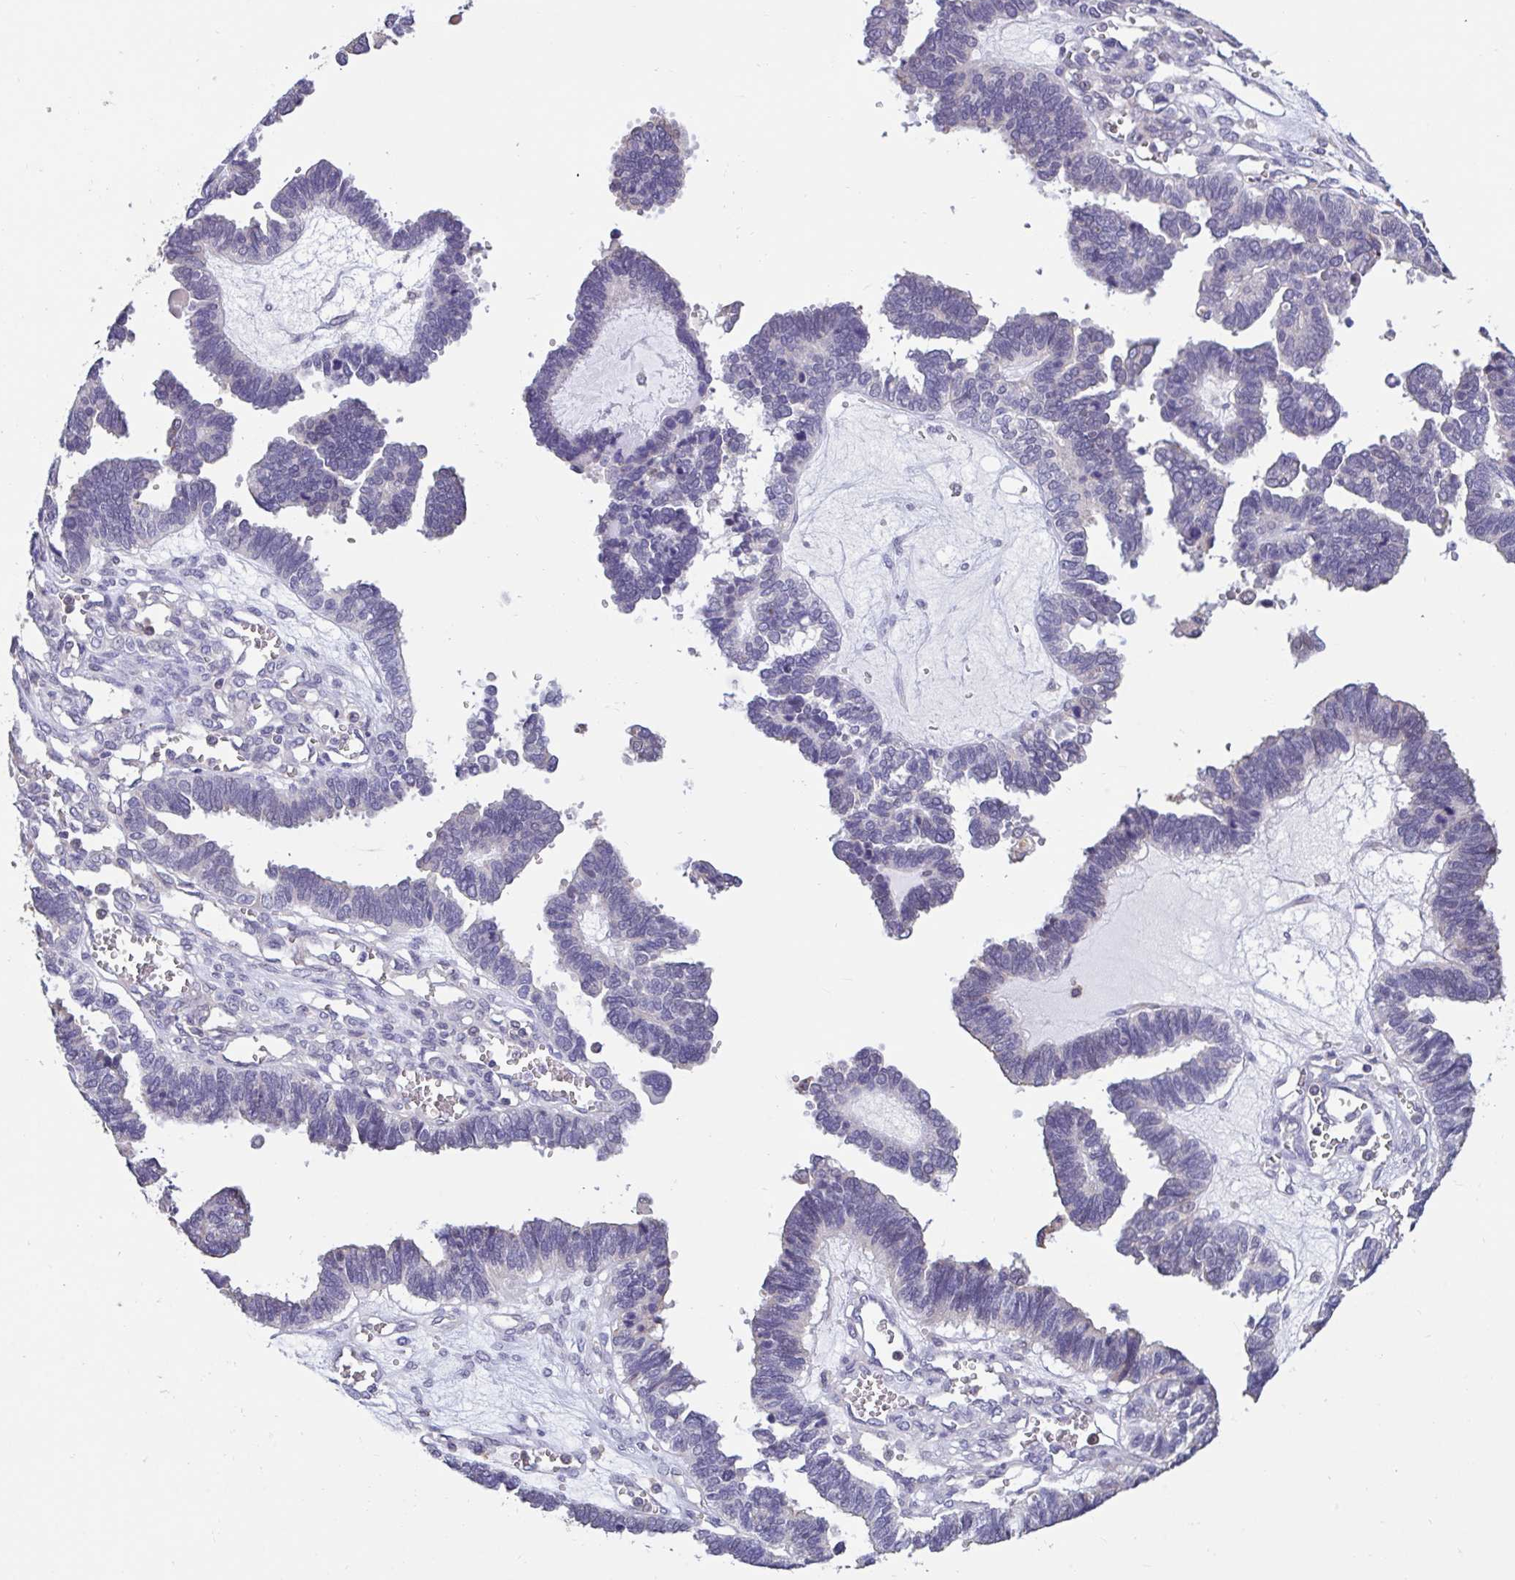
{"staining": {"intensity": "negative", "quantity": "none", "location": "none"}, "tissue": "ovarian cancer", "cell_type": "Tumor cells", "image_type": "cancer", "snomed": [{"axis": "morphology", "description": "Cystadenocarcinoma, serous, NOS"}, {"axis": "topography", "description": "Ovary"}], "caption": "Photomicrograph shows no protein expression in tumor cells of ovarian serous cystadenocarcinoma tissue.", "gene": "DDX39A", "patient": {"sex": "female", "age": 51}}